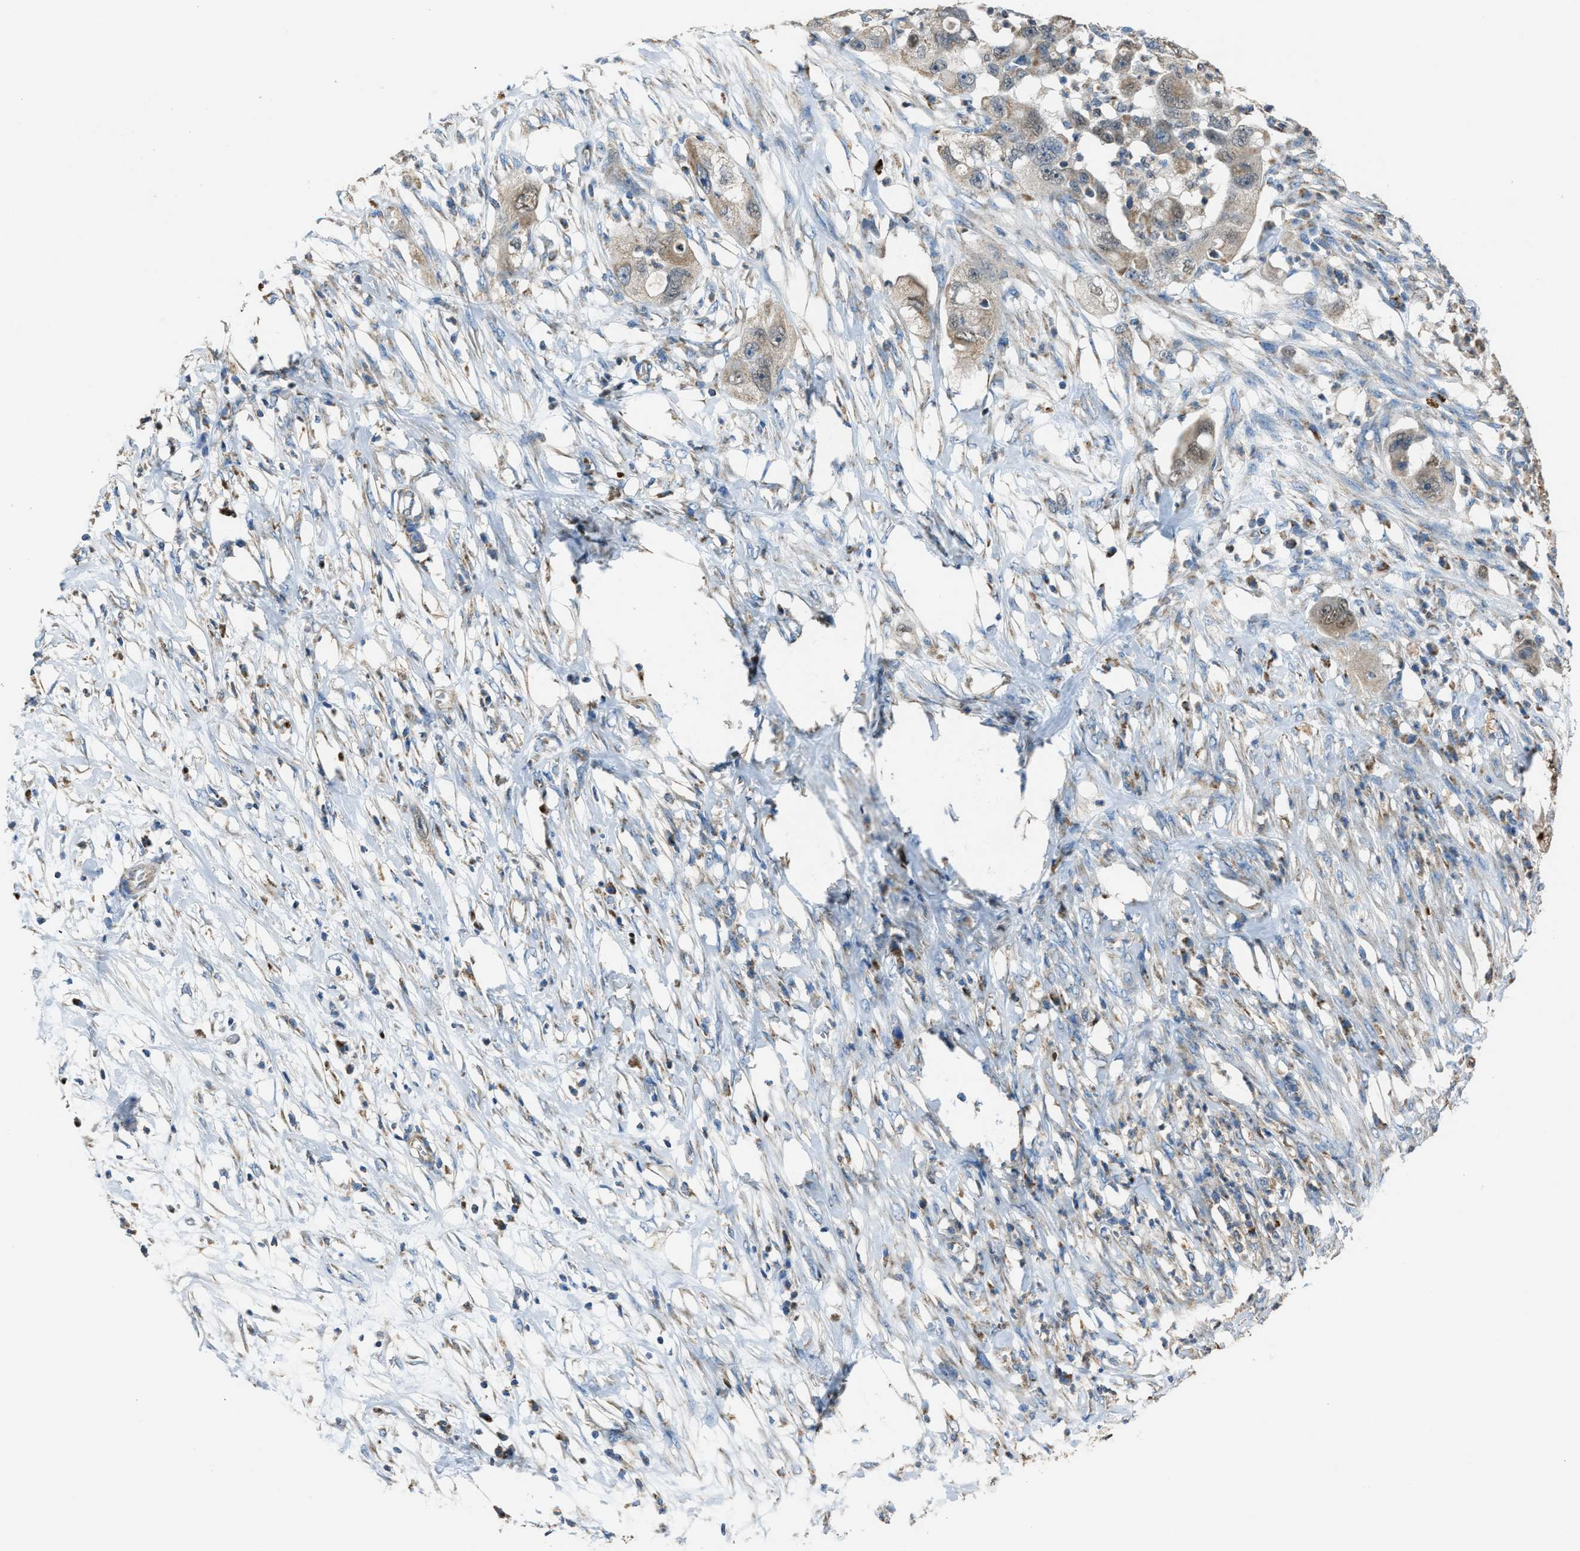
{"staining": {"intensity": "strong", "quantity": "25%-75%", "location": "cytoplasmic/membranous,nuclear"}, "tissue": "pancreatic cancer", "cell_type": "Tumor cells", "image_type": "cancer", "snomed": [{"axis": "morphology", "description": "Adenocarcinoma, NOS"}, {"axis": "topography", "description": "Pancreas"}], "caption": "Immunohistochemical staining of pancreatic adenocarcinoma reveals high levels of strong cytoplasmic/membranous and nuclear expression in approximately 25%-75% of tumor cells.", "gene": "SLC25A11", "patient": {"sex": "female", "age": 78}}